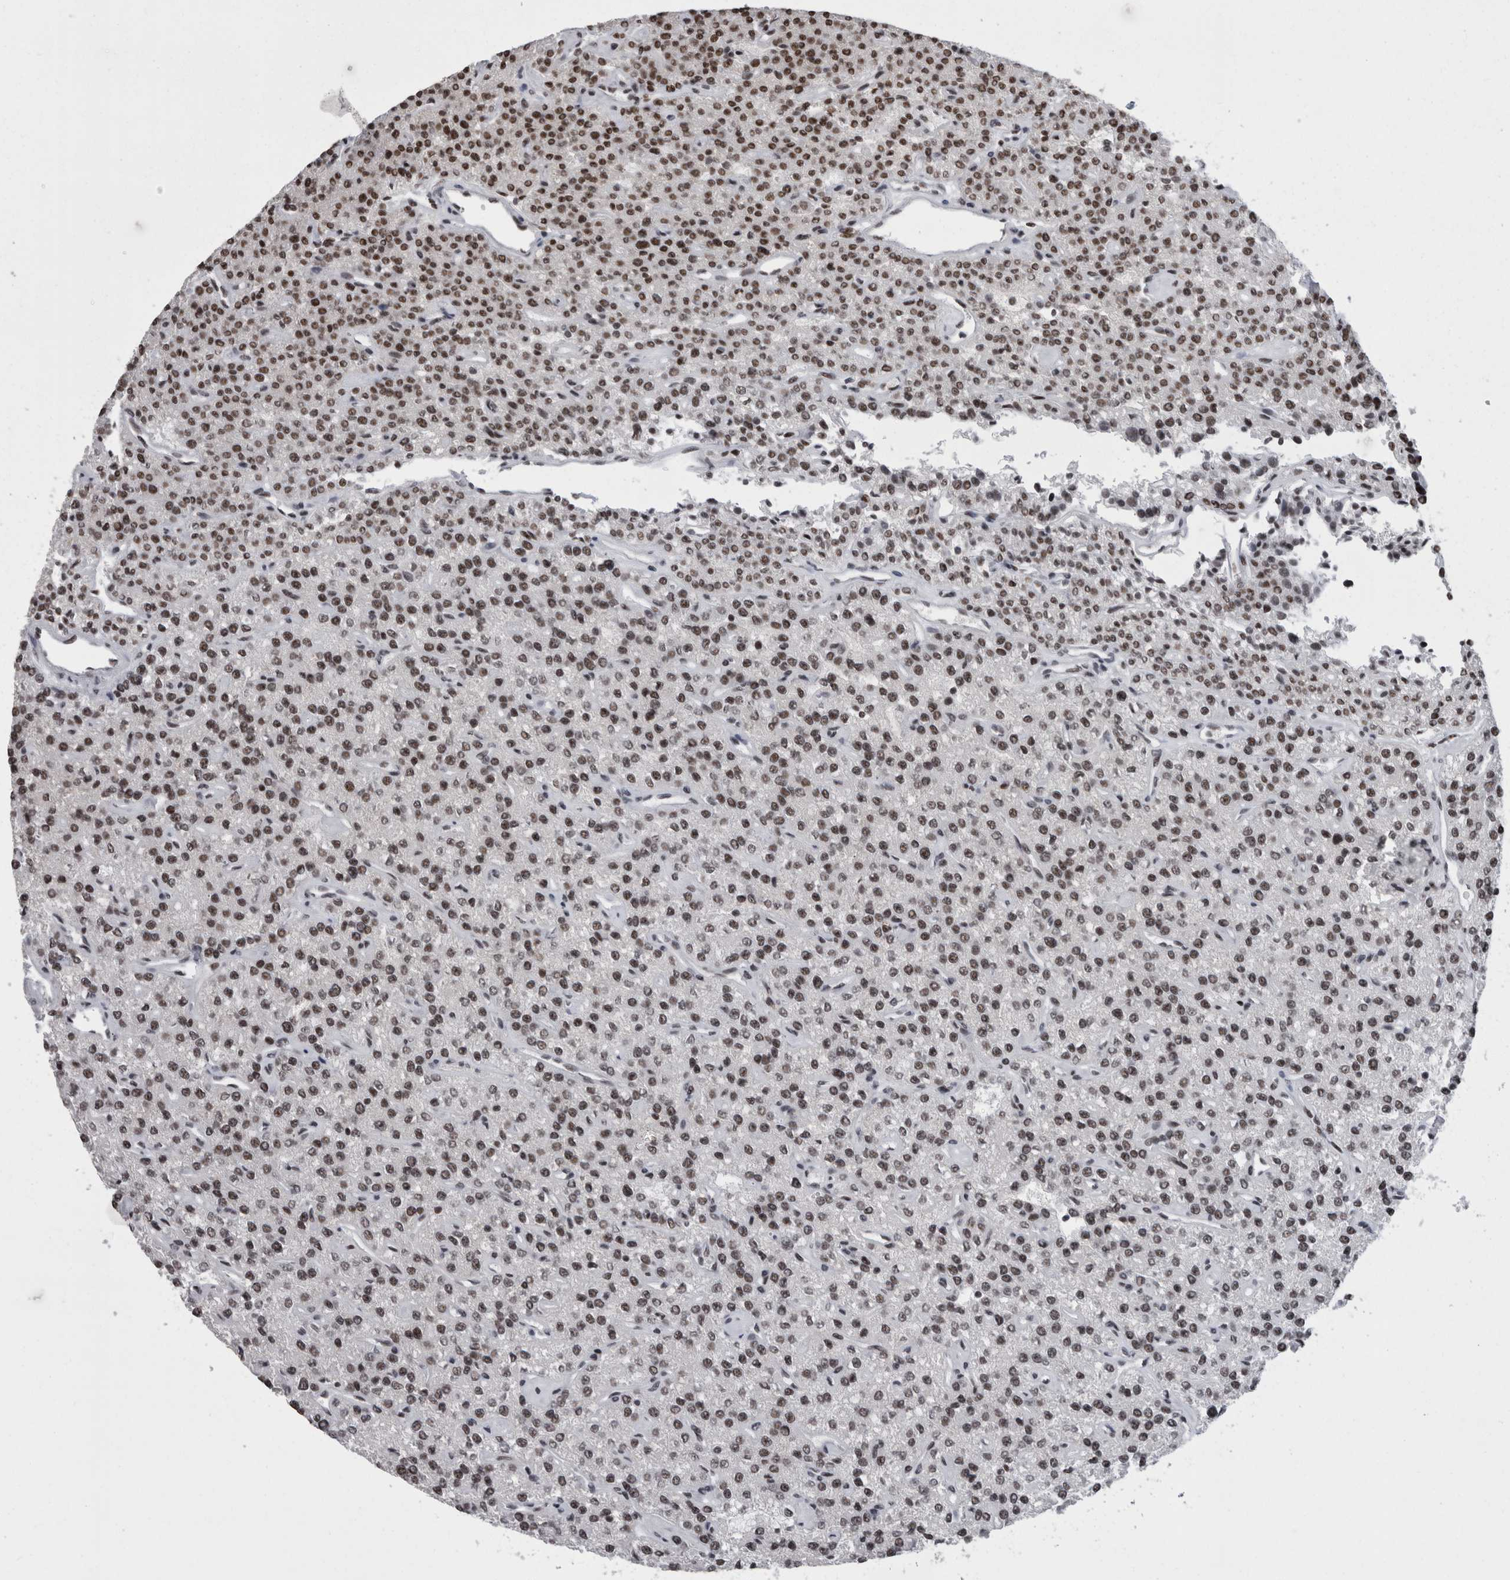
{"staining": {"intensity": "strong", "quantity": ">75%", "location": "nuclear"}, "tissue": "parathyroid gland", "cell_type": "Glandular cells", "image_type": "normal", "snomed": [{"axis": "morphology", "description": "Normal tissue, NOS"}, {"axis": "topography", "description": "Parathyroid gland"}], "caption": "The micrograph reveals a brown stain indicating the presence of a protein in the nuclear of glandular cells in parathyroid gland.", "gene": "SNRNP40", "patient": {"sex": "male", "age": 46}}